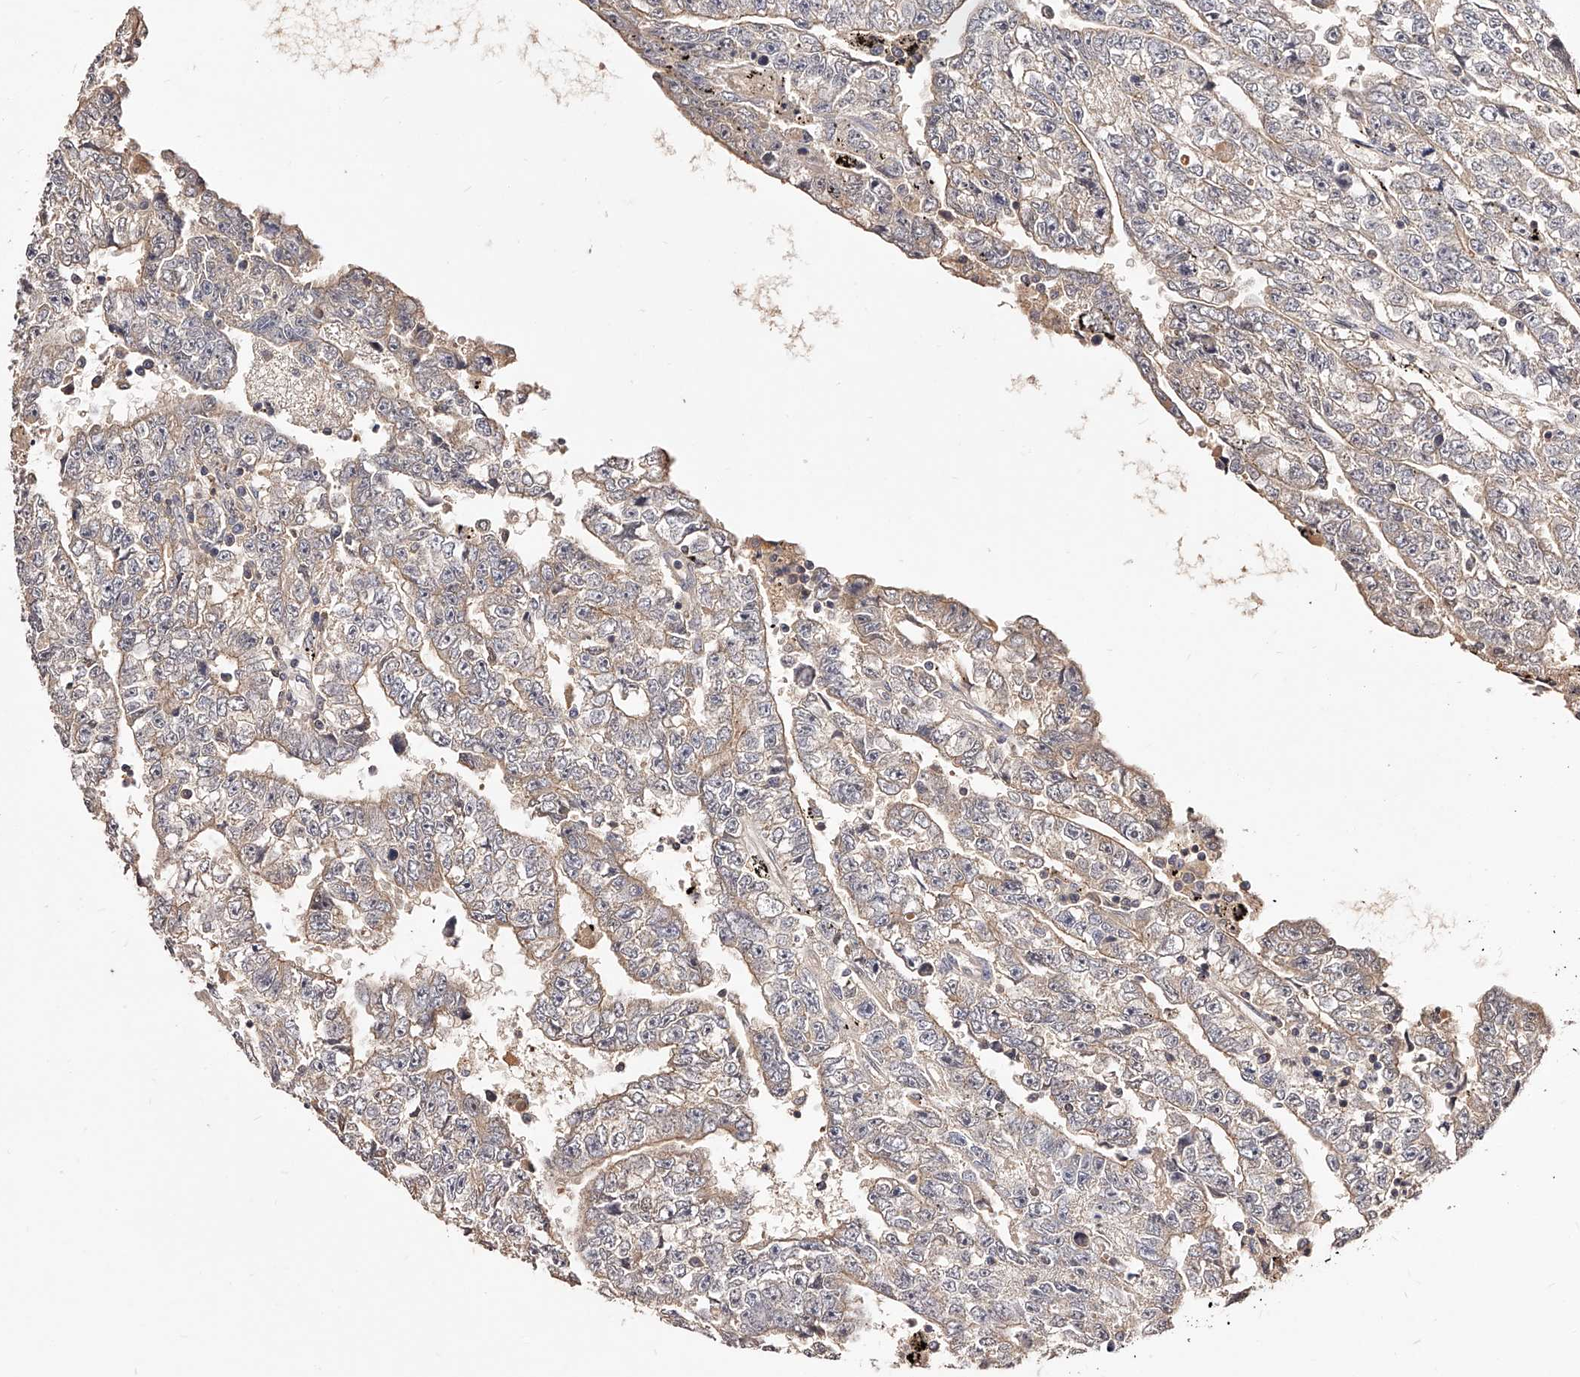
{"staining": {"intensity": "weak", "quantity": "25%-75%", "location": "cytoplasmic/membranous"}, "tissue": "testis cancer", "cell_type": "Tumor cells", "image_type": "cancer", "snomed": [{"axis": "morphology", "description": "Carcinoma, Embryonal, NOS"}, {"axis": "topography", "description": "Testis"}], "caption": "The photomicrograph shows staining of testis cancer, revealing weak cytoplasmic/membranous protein expression (brown color) within tumor cells. (Stains: DAB in brown, nuclei in blue, Microscopy: brightfield microscopy at high magnification).", "gene": "PHACTR1", "patient": {"sex": "male", "age": 25}}